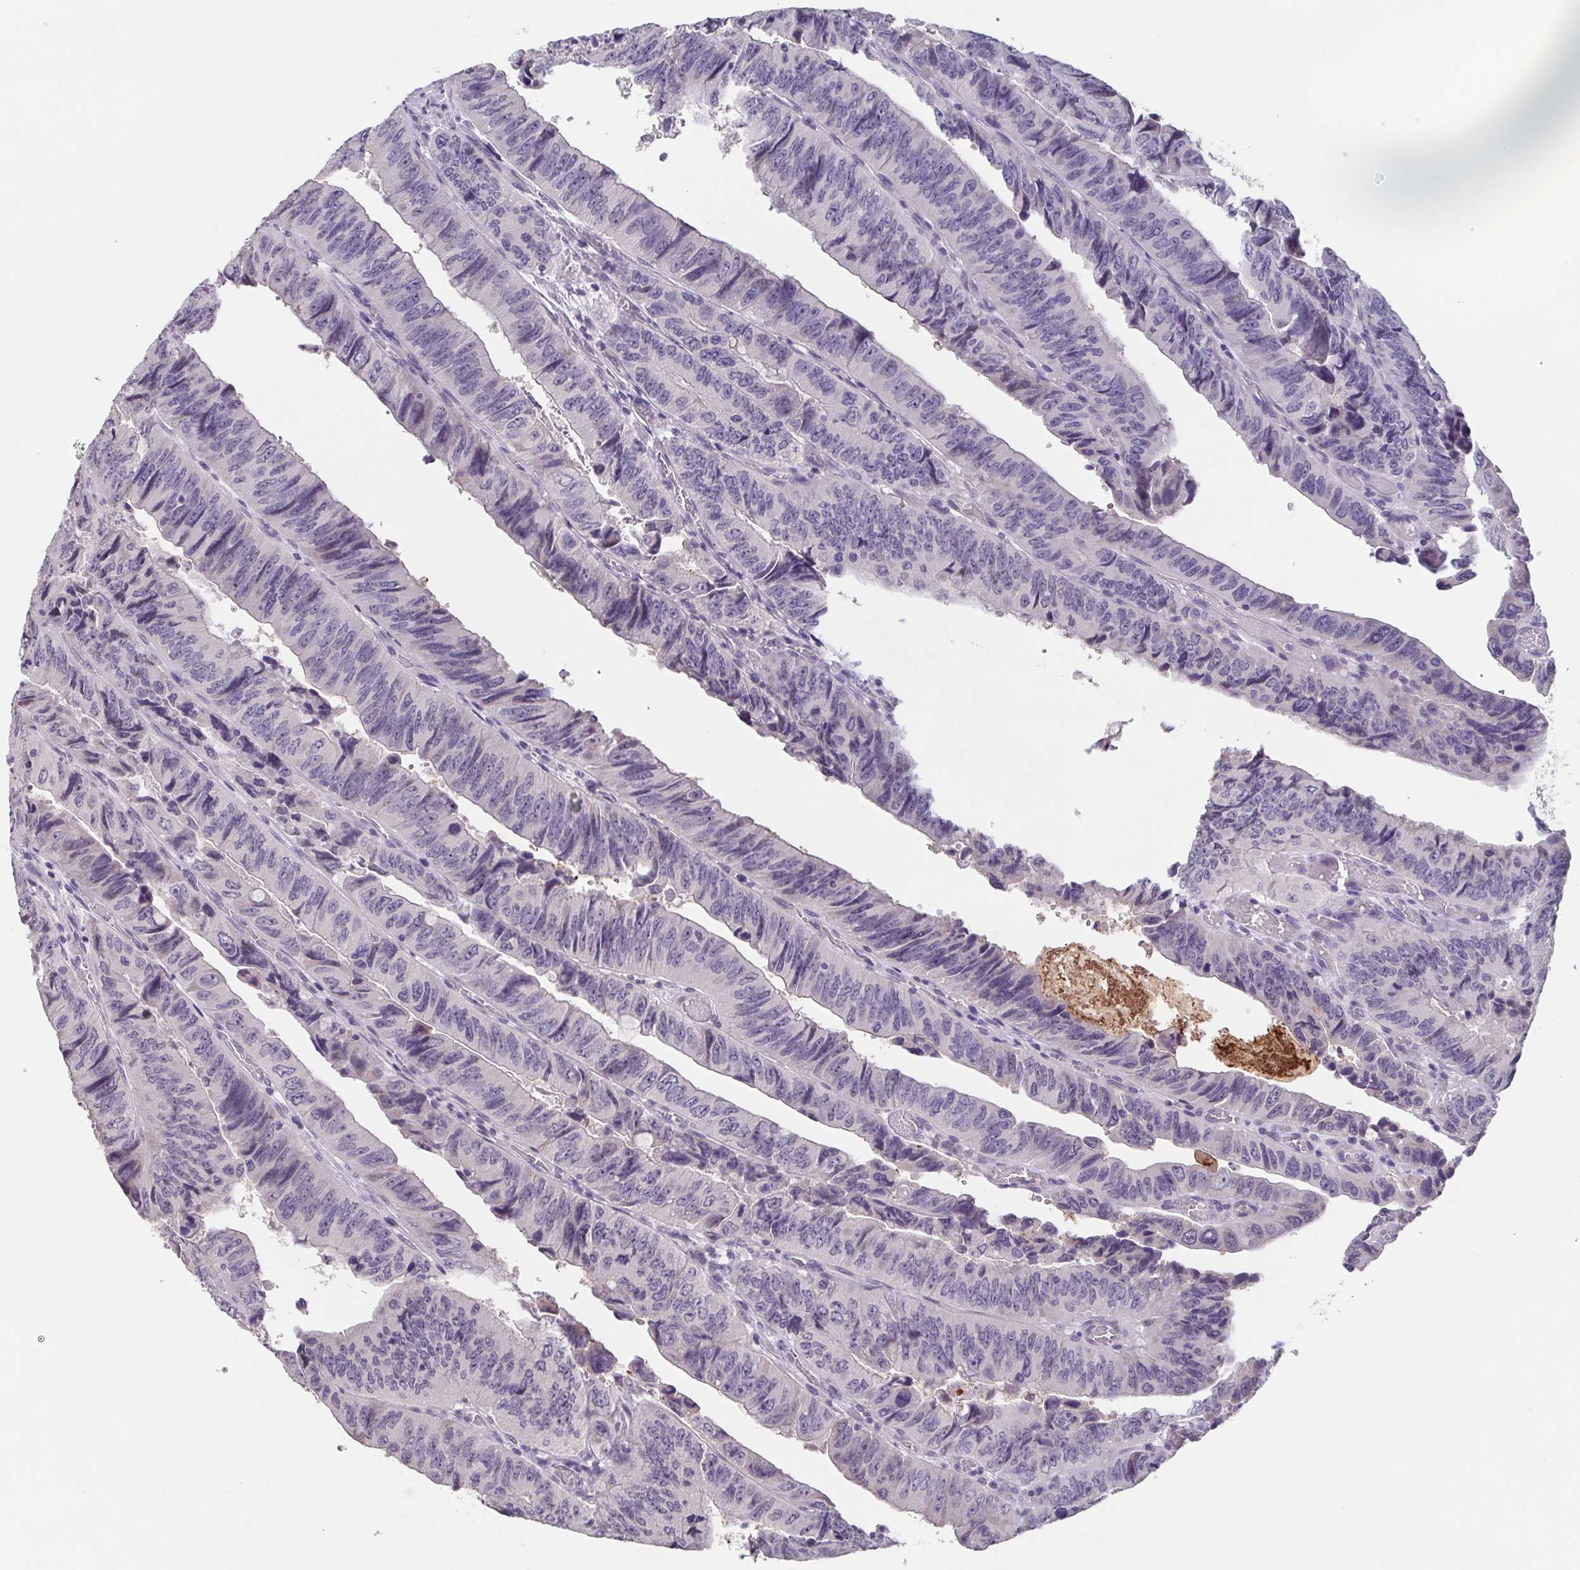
{"staining": {"intensity": "negative", "quantity": "none", "location": "none"}, "tissue": "colorectal cancer", "cell_type": "Tumor cells", "image_type": "cancer", "snomed": [{"axis": "morphology", "description": "Adenocarcinoma, NOS"}, {"axis": "topography", "description": "Colon"}], "caption": "Tumor cells are negative for protein expression in human adenocarcinoma (colorectal).", "gene": "GHRL", "patient": {"sex": "female", "age": 84}}